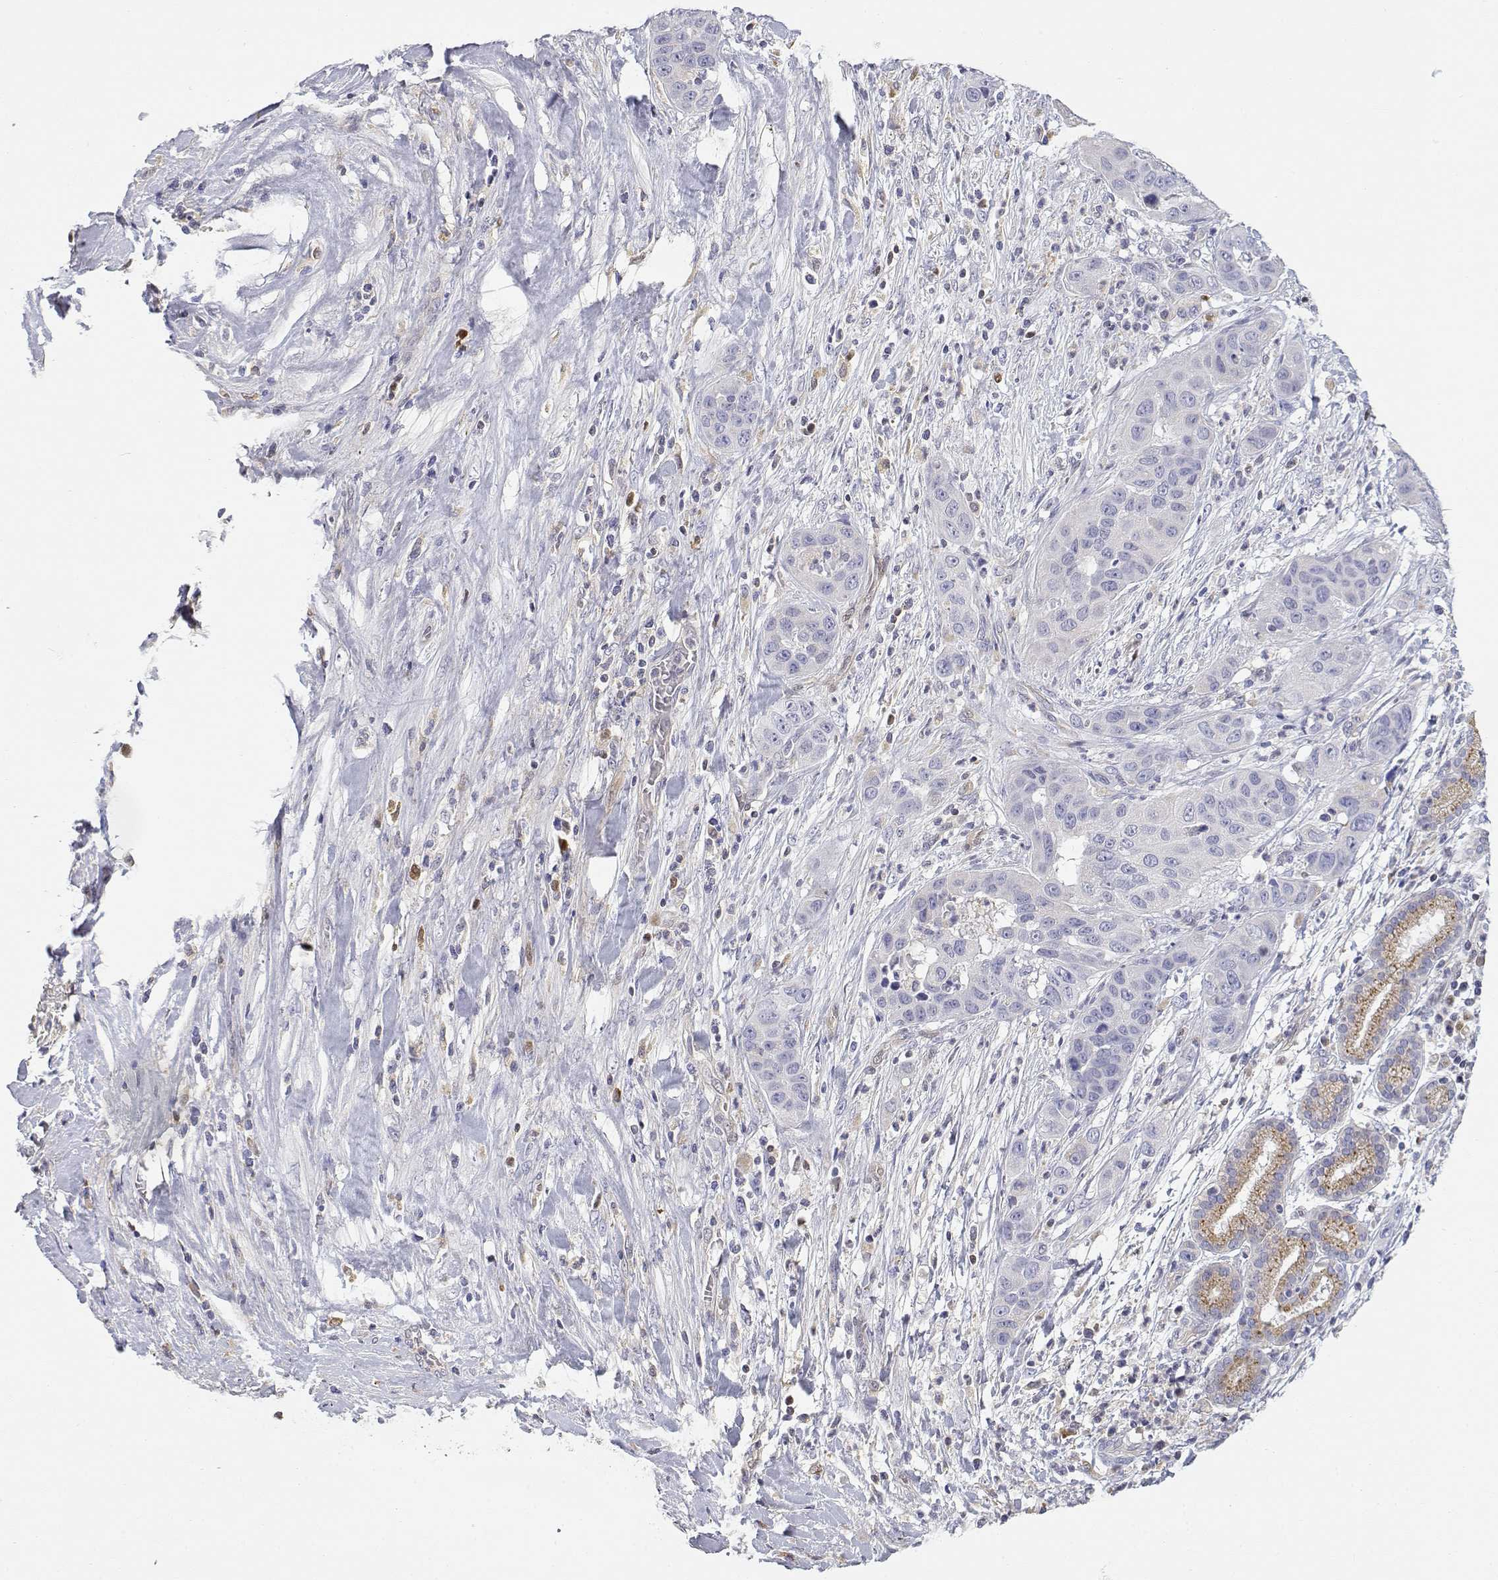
{"staining": {"intensity": "negative", "quantity": "none", "location": "none"}, "tissue": "liver cancer", "cell_type": "Tumor cells", "image_type": "cancer", "snomed": [{"axis": "morphology", "description": "Cholangiocarcinoma"}, {"axis": "topography", "description": "Liver"}], "caption": "Tumor cells are negative for brown protein staining in liver cancer (cholangiocarcinoma).", "gene": "ADA", "patient": {"sex": "female", "age": 52}}